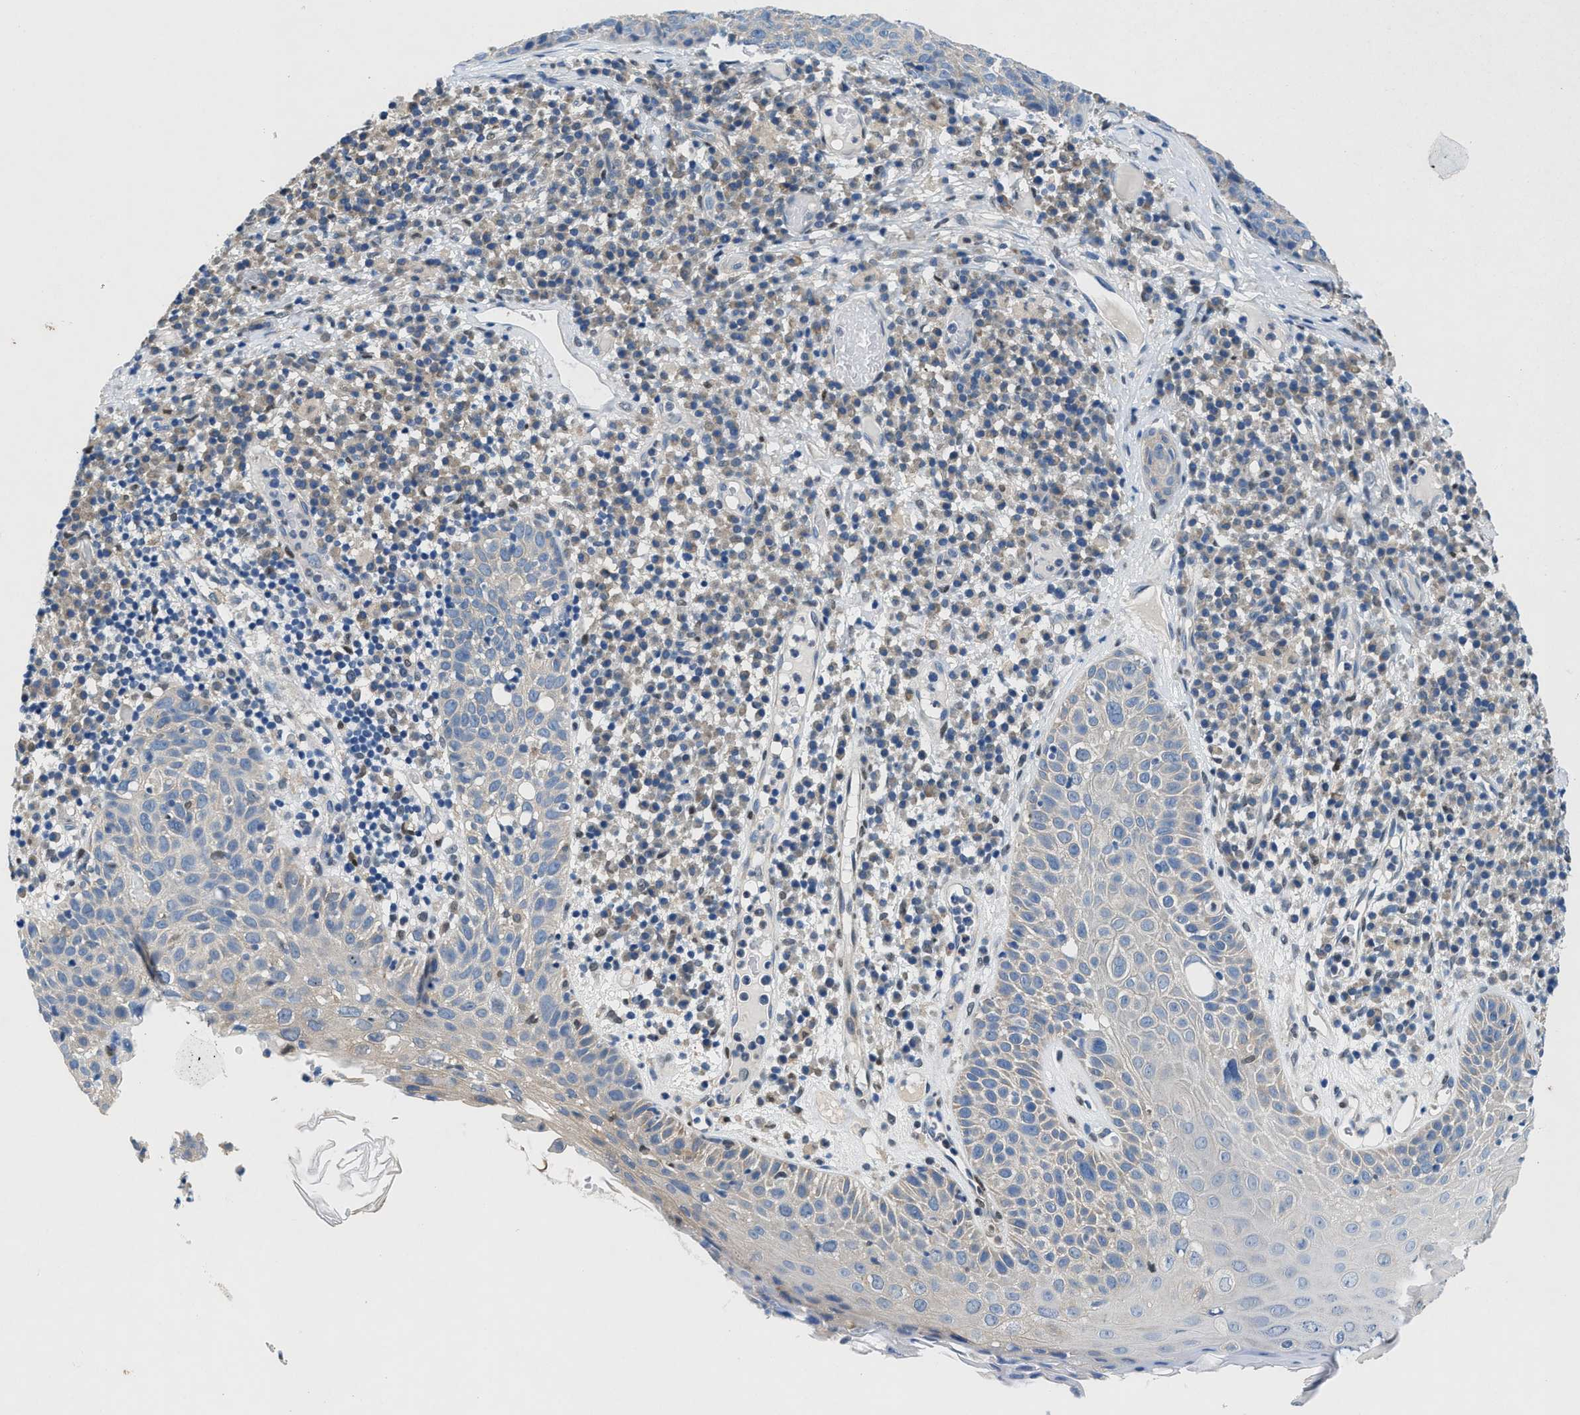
{"staining": {"intensity": "negative", "quantity": "none", "location": "none"}, "tissue": "skin cancer", "cell_type": "Tumor cells", "image_type": "cancer", "snomed": [{"axis": "morphology", "description": "Squamous cell carcinoma in situ, NOS"}, {"axis": "morphology", "description": "Squamous cell carcinoma, NOS"}, {"axis": "topography", "description": "Skin"}], "caption": "Human skin cancer stained for a protein using immunohistochemistry (IHC) shows no positivity in tumor cells.", "gene": "COPS2", "patient": {"sex": "male", "age": 93}}